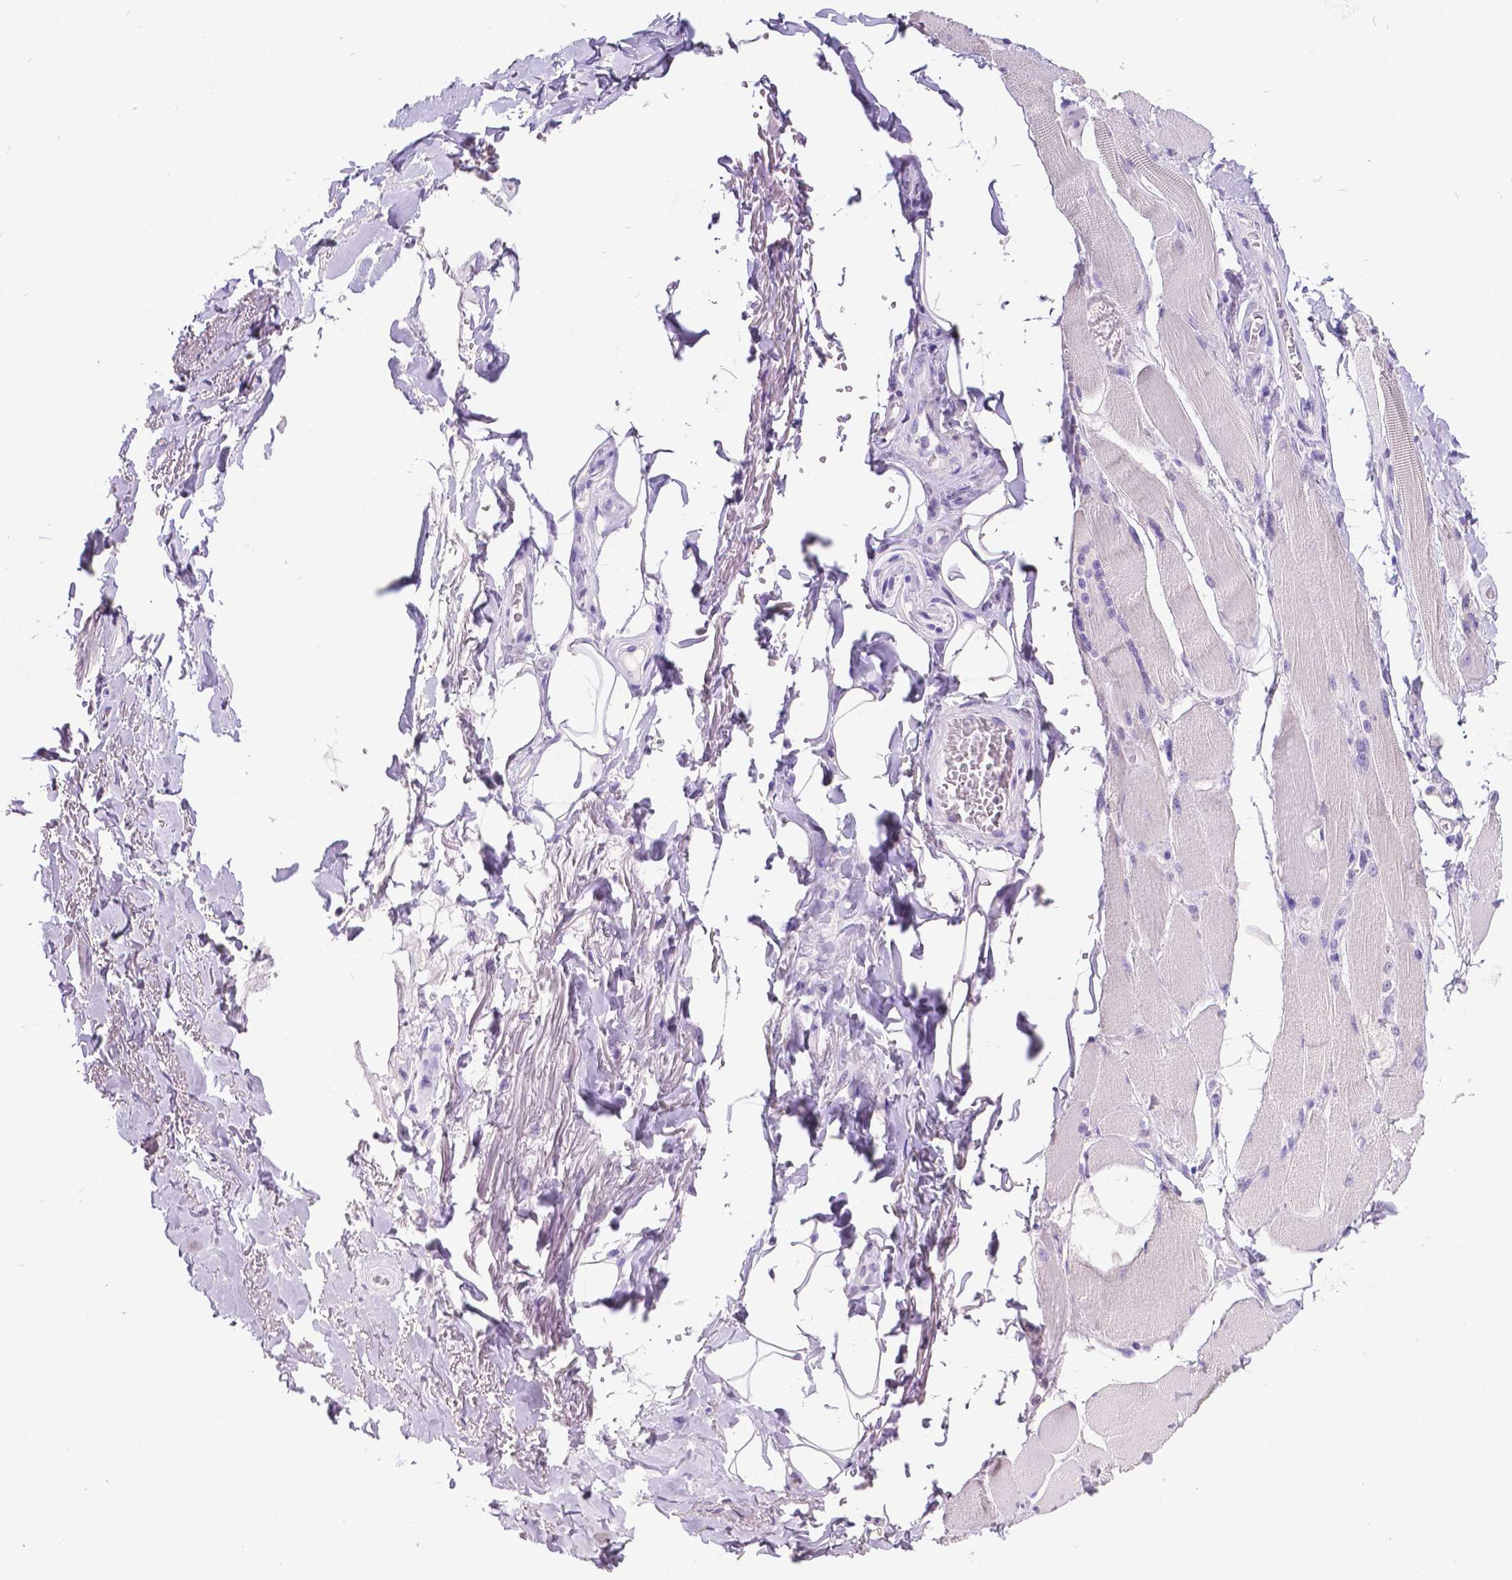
{"staining": {"intensity": "negative", "quantity": "none", "location": "none"}, "tissue": "skeletal muscle", "cell_type": "Myocytes", "image_type": "normal", "snomed": [{"axis": "morphology", "description": "Normal tissue, NOS"}, {"axis": "topography", "description": "Skeletal muscle"}, {"axis": "topography", "description": "Anal"}, {"axis": "topography", "description": "Peripheral nerve tissue"}], "caption": "This histopathology image is of normal skeletal muscle stained with immunohistochemistry (IHC) to label a protein in brown with the nuclei are counter-stained blue. There is no staining in myocytes.", "gene": "SATB2", "patient": {"sex": "male", "age": 53}}